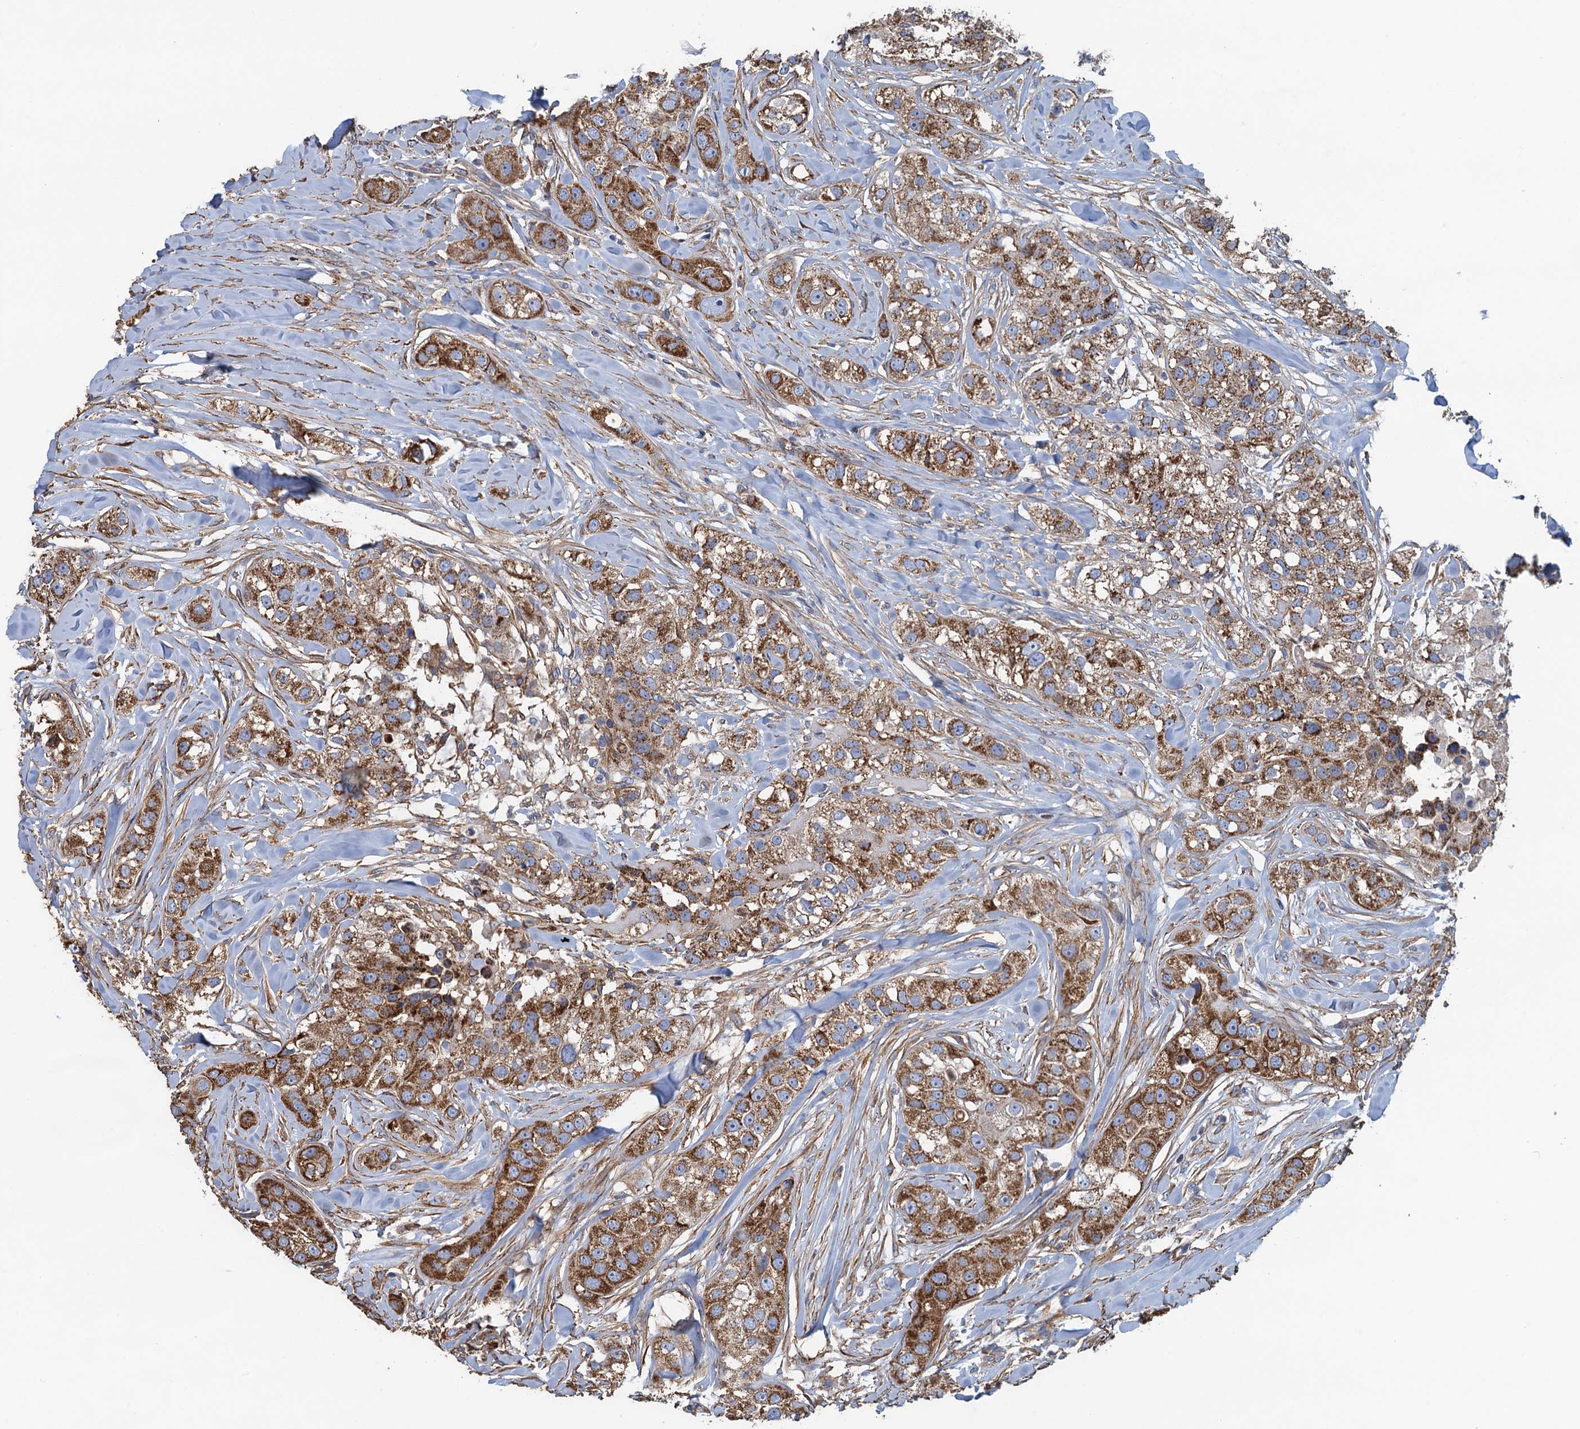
{"staining": {"intensity": "moderate", "quantity": ">75%", "location": "cytoplasmic/membranous"}, "tissue": "head and neck cancer", "cell_type": "Tumor cells", "image_type": "cancer", "snomed": [{"axis": "morphology", "description": "Normal tissue, NOS"}, {"axis": "morphology", "description": "Squamous cell carcinoma, NOS"}, {"axis": "topography", "description": "Skeletal muscle"}, {"axis": "topography", "description": "Head-Neck"}], "caption": "An immunohistochemistry (IHC) photomicrograph of neoplastic tissue is shown. Protein staining in brown shows moderate cytoplasmic/membranous positivity in squamous cell carcinoma (head and neck) within tumor cells. Nuclei are stained in blue.", "gene": "GCSH", "patient": {"sex": "male", "age": 51}}